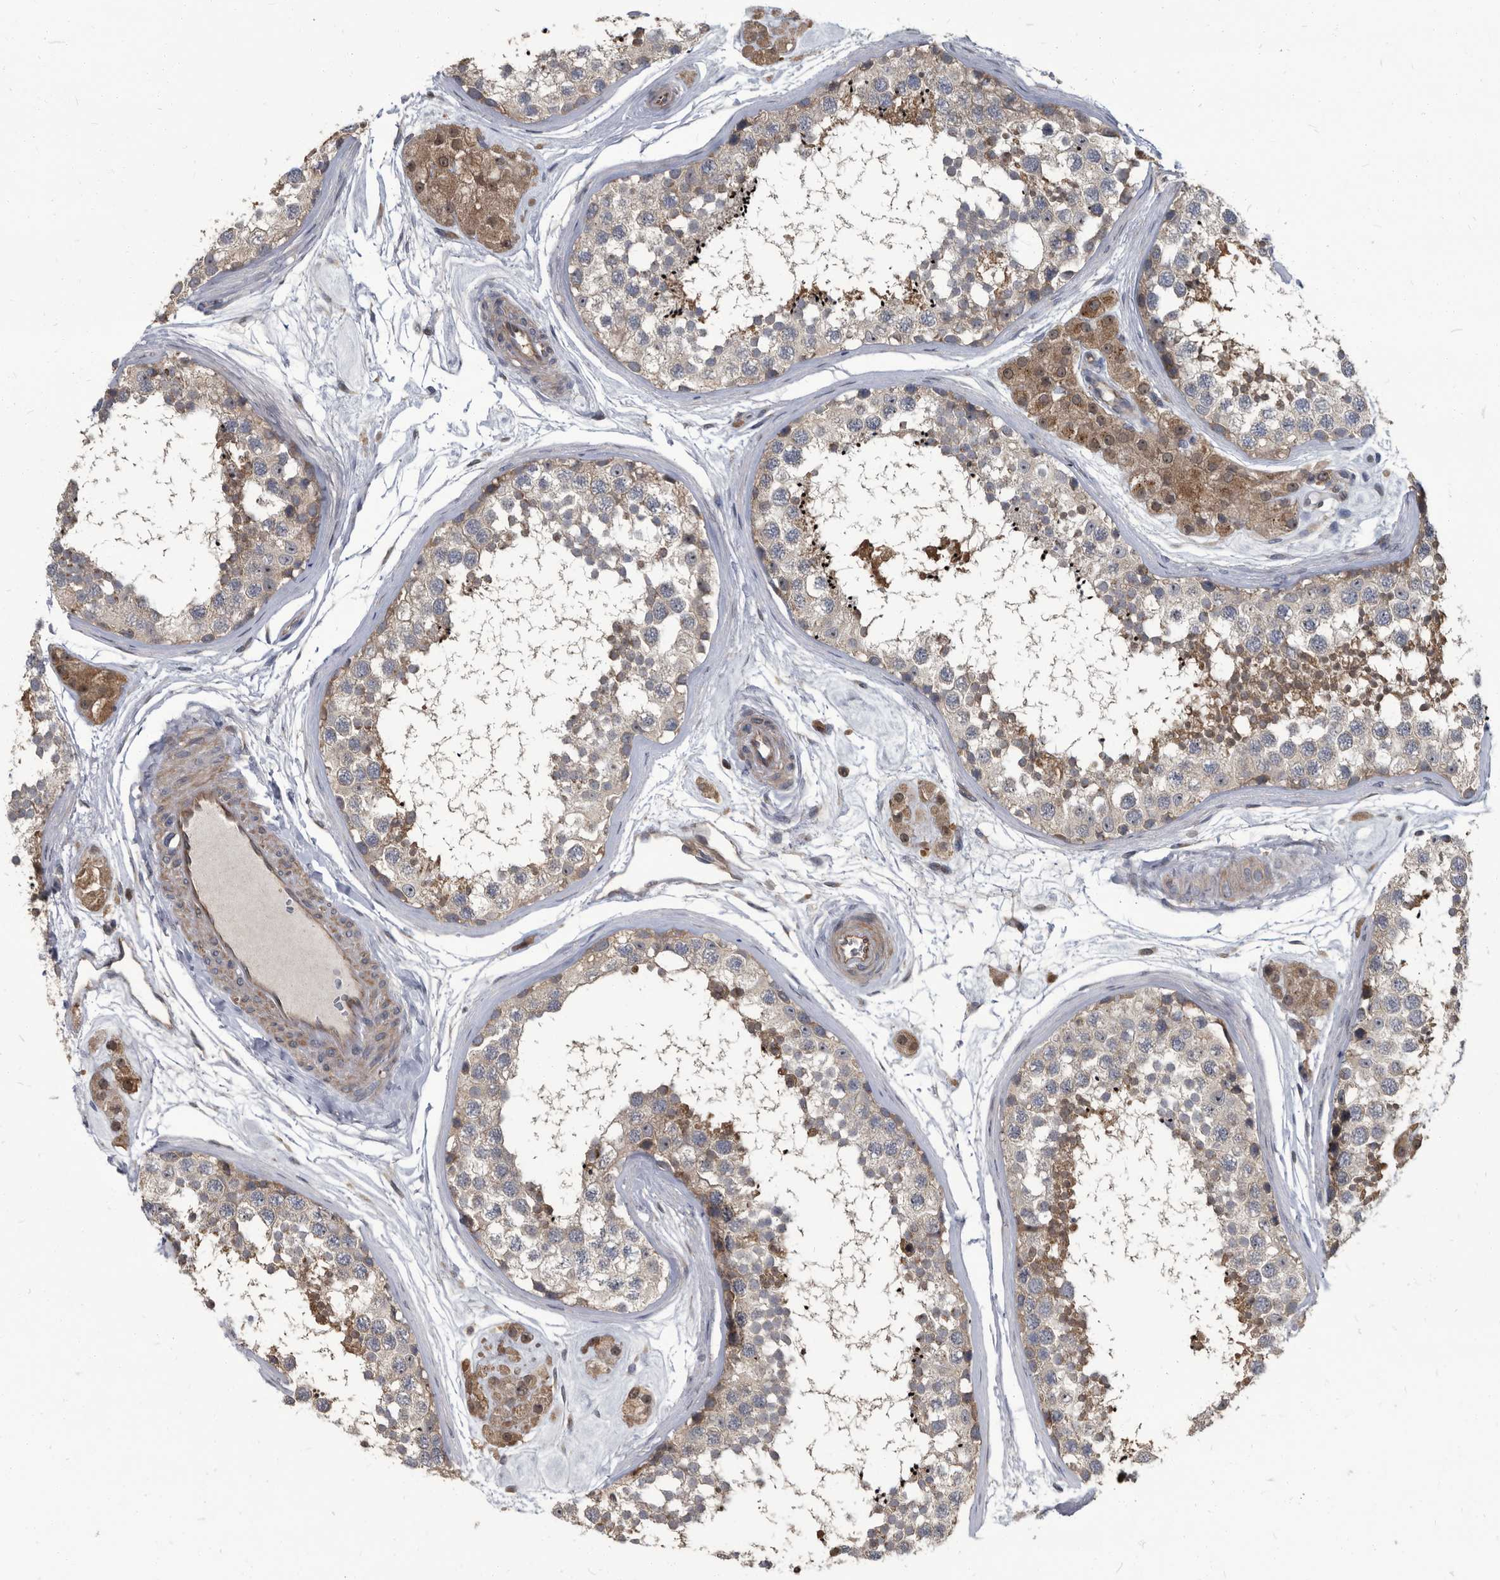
{"staining": {"intensity": "weak", "quantity": "<25%", "location": "cytoplasmic/membranous"}, "tissue": "testis", "cell_type": "Cells in seminiferous ducts", "image_type": "normal", "snomed": [{"axis": "morphology", "description": "Normal tissue, NOS"}, {"axis": "topography", "description": "Testis"}], "caption": "Immunohistochemical staining of unremarkable testis shows no significant expression in cells in seminiferous ducts.", "gene": "CDV3", "patient": {"sex": "male", "age": 56}}